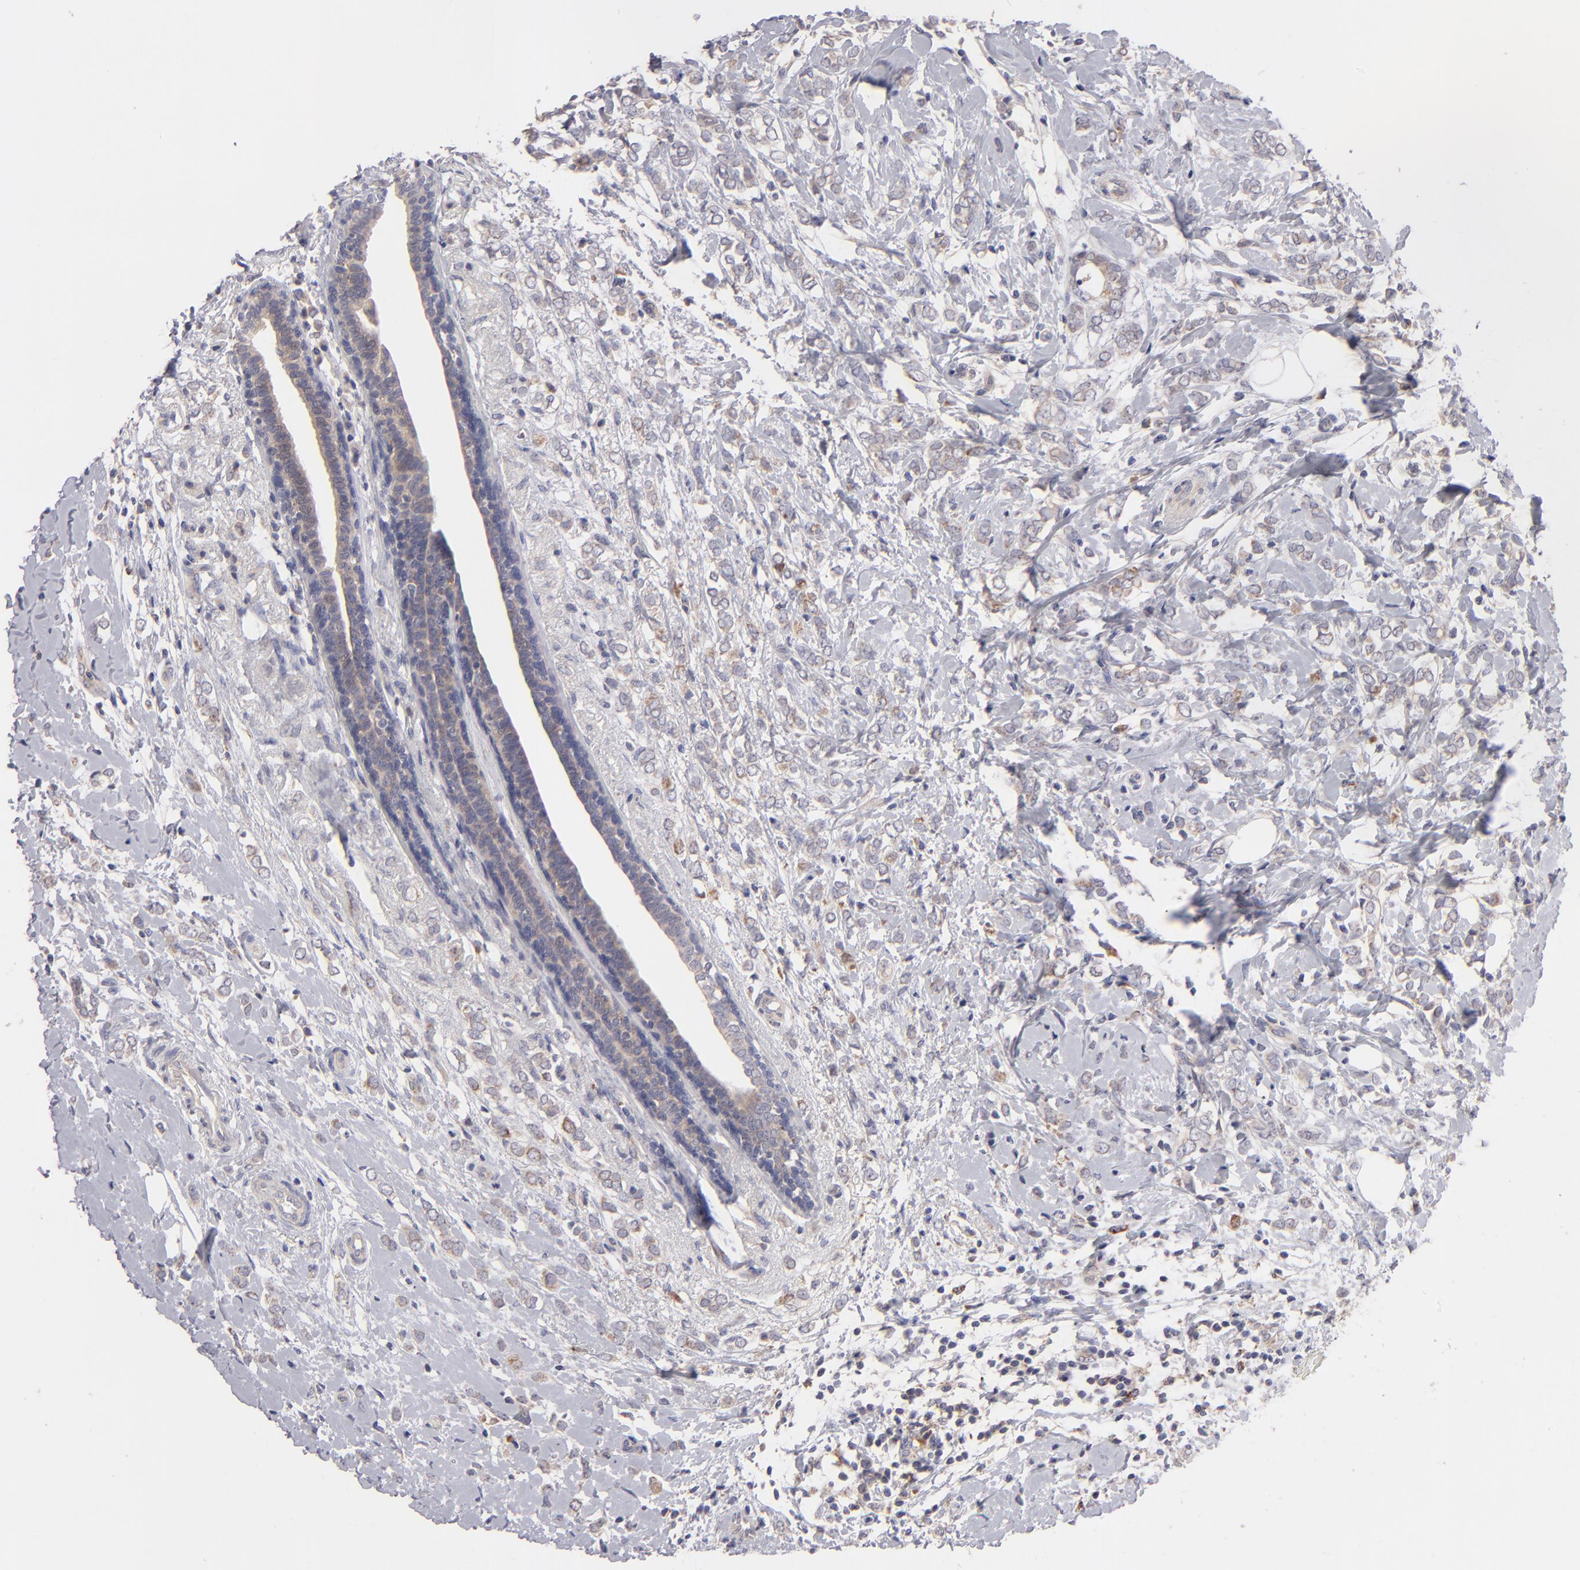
{"staining": {"intensity": "weak", "quantity": ">75%", "location": "cytoplasmic/membranous"}, "tissue": "breast cancer", "cell_type": "Tumor cells", "image_type": "cancer", "snomed": [{"axis": "morphology", "description": "Normal tissue, NOS"}, {"axis": "morphology", "description": "Lobular carcinoma"}, {"axis": "topography", "description": "Breast"}], "caption": "Lobular carcinoma (breast) stained with a brown dye reveals weak cytoplasmic/membranous positive positivity in approximately >75% of tumor cells.", "gene": "HCCS", "patient": {"sex": "female", "age": 47}}